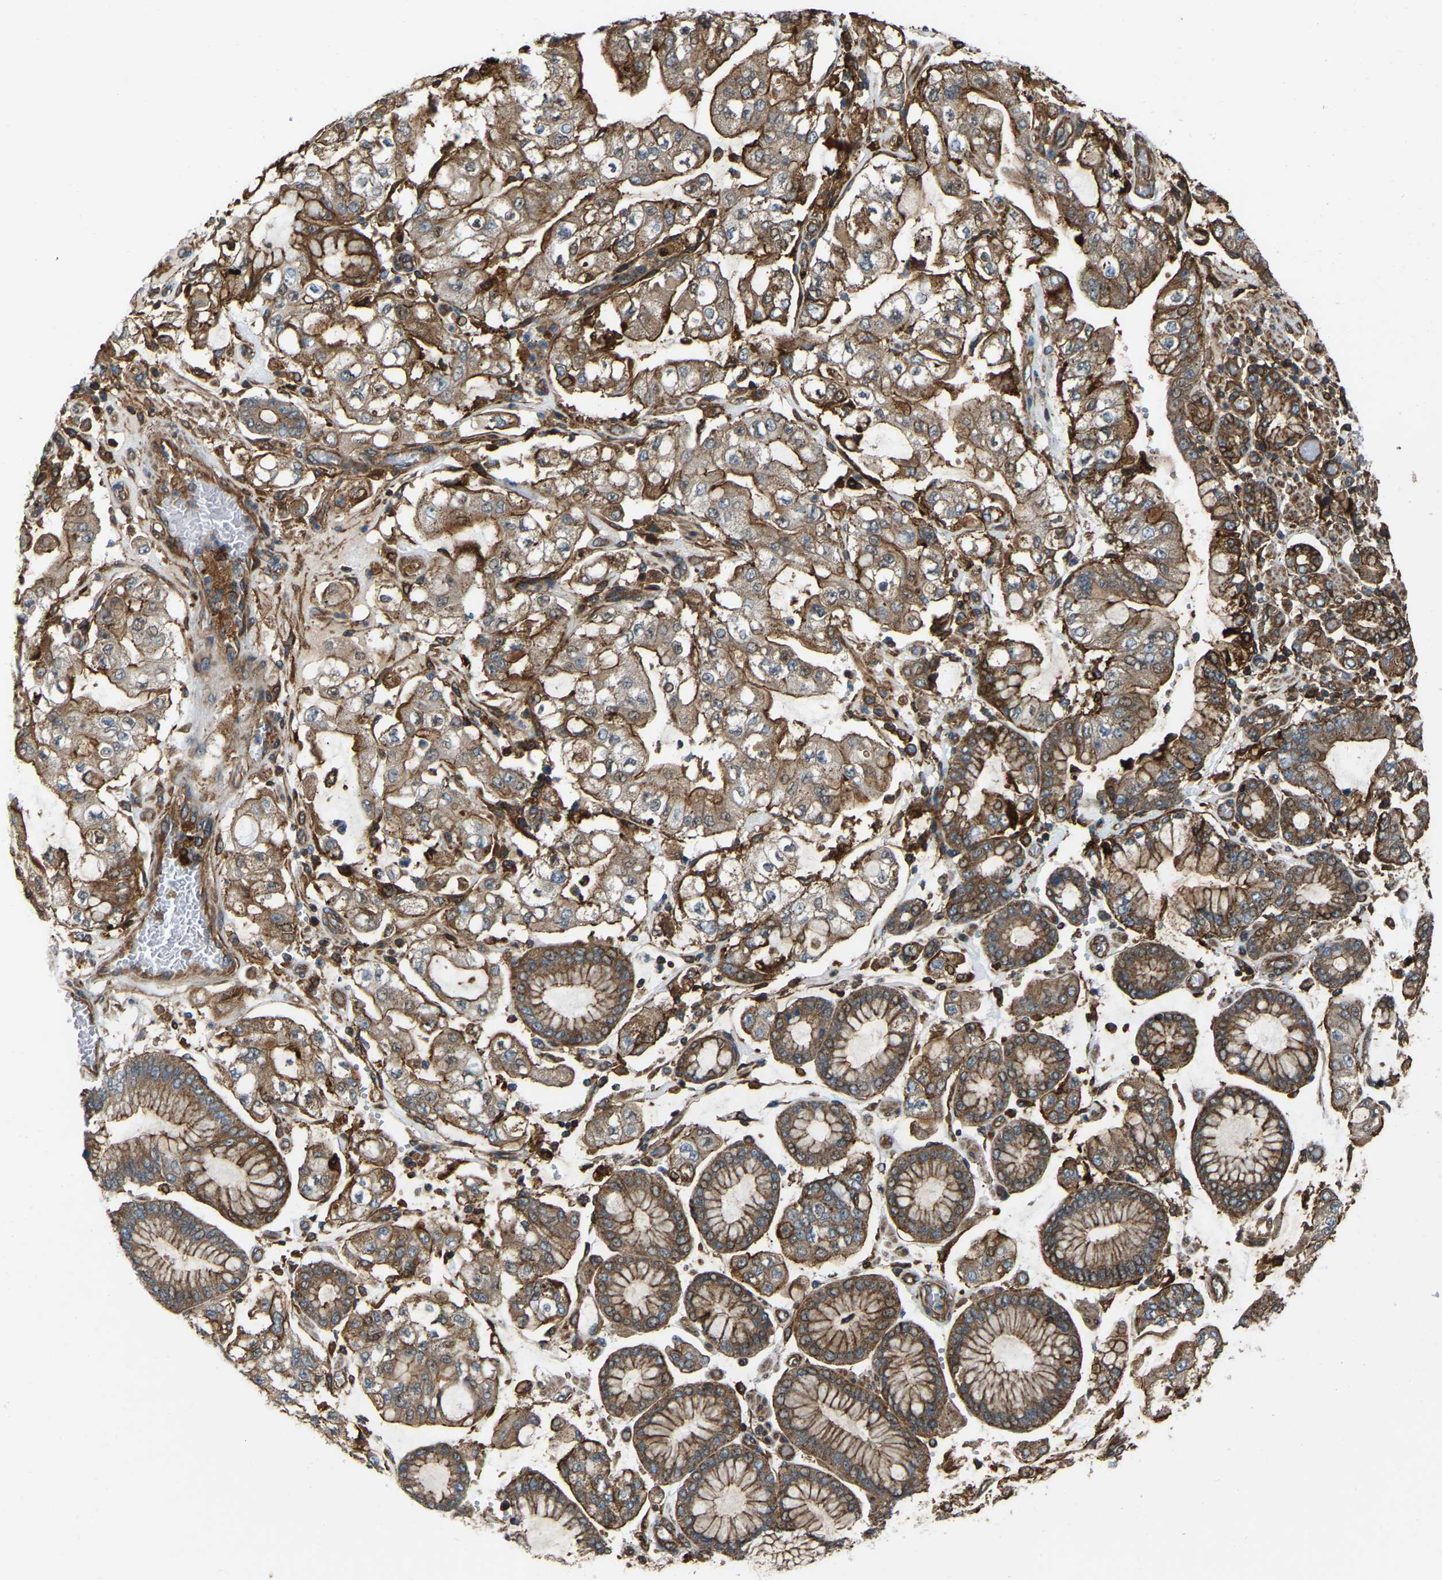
{"staining": {"intensity": "moderate", "quantity": ">75%", "location": "cytoplasmic/membranous"}, "tissue": "stomach cancer", "cell_type": "Tumor cells", "image_type": "cancer", "snomed": [{"axis": "morphology", "description": "Adenocarcinoma, NOS"}, {"axis": "topography", "description": "Stomach"}], "caption": "High-power microscopy captured an IHC histopathology image of stomach adenocarcinoma, revealing moderate cytoplasmic/membranous positivity in approximately >75% of tumor cells.", "gene": "SAMD9L", "patient": {"sex": "male", "age": 76}}